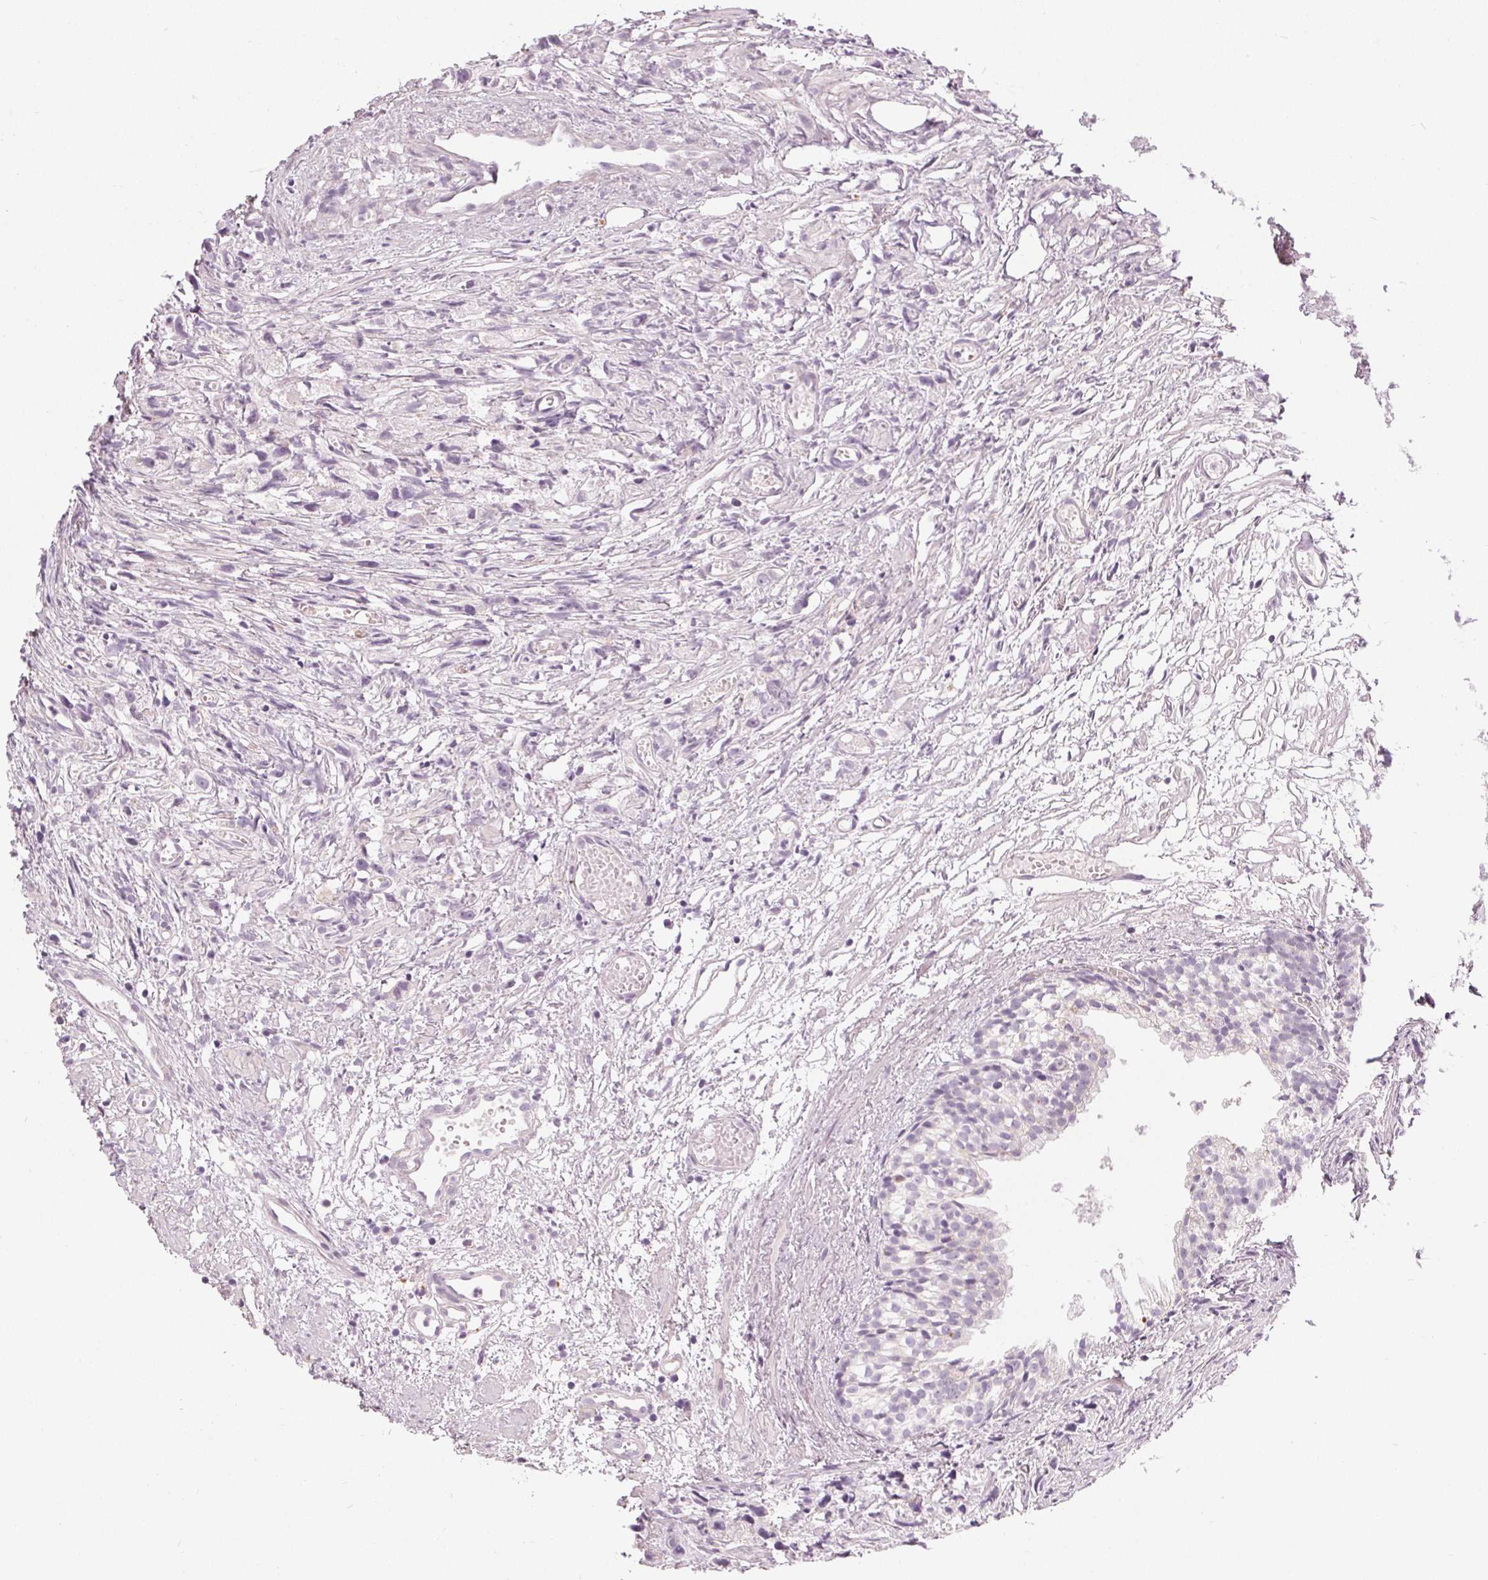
{"staining": {"intensity": "negative", "quantity": "none", "location": "none"}, "tissue": "prostate cancer", "cell_type": "Tumor cells", "image_type": "cancer", "snomed": [{"axis": "morphology", "description": "Adenocarcinoma, High grade"}, {"axis": "topography", "description": "Prostate"}], "caption": "Micrograph shows no significant protein expression in tumor cells of prostate cancer.", "gene": "HOPX", "patient": {"sex": "male", "age": 75}}